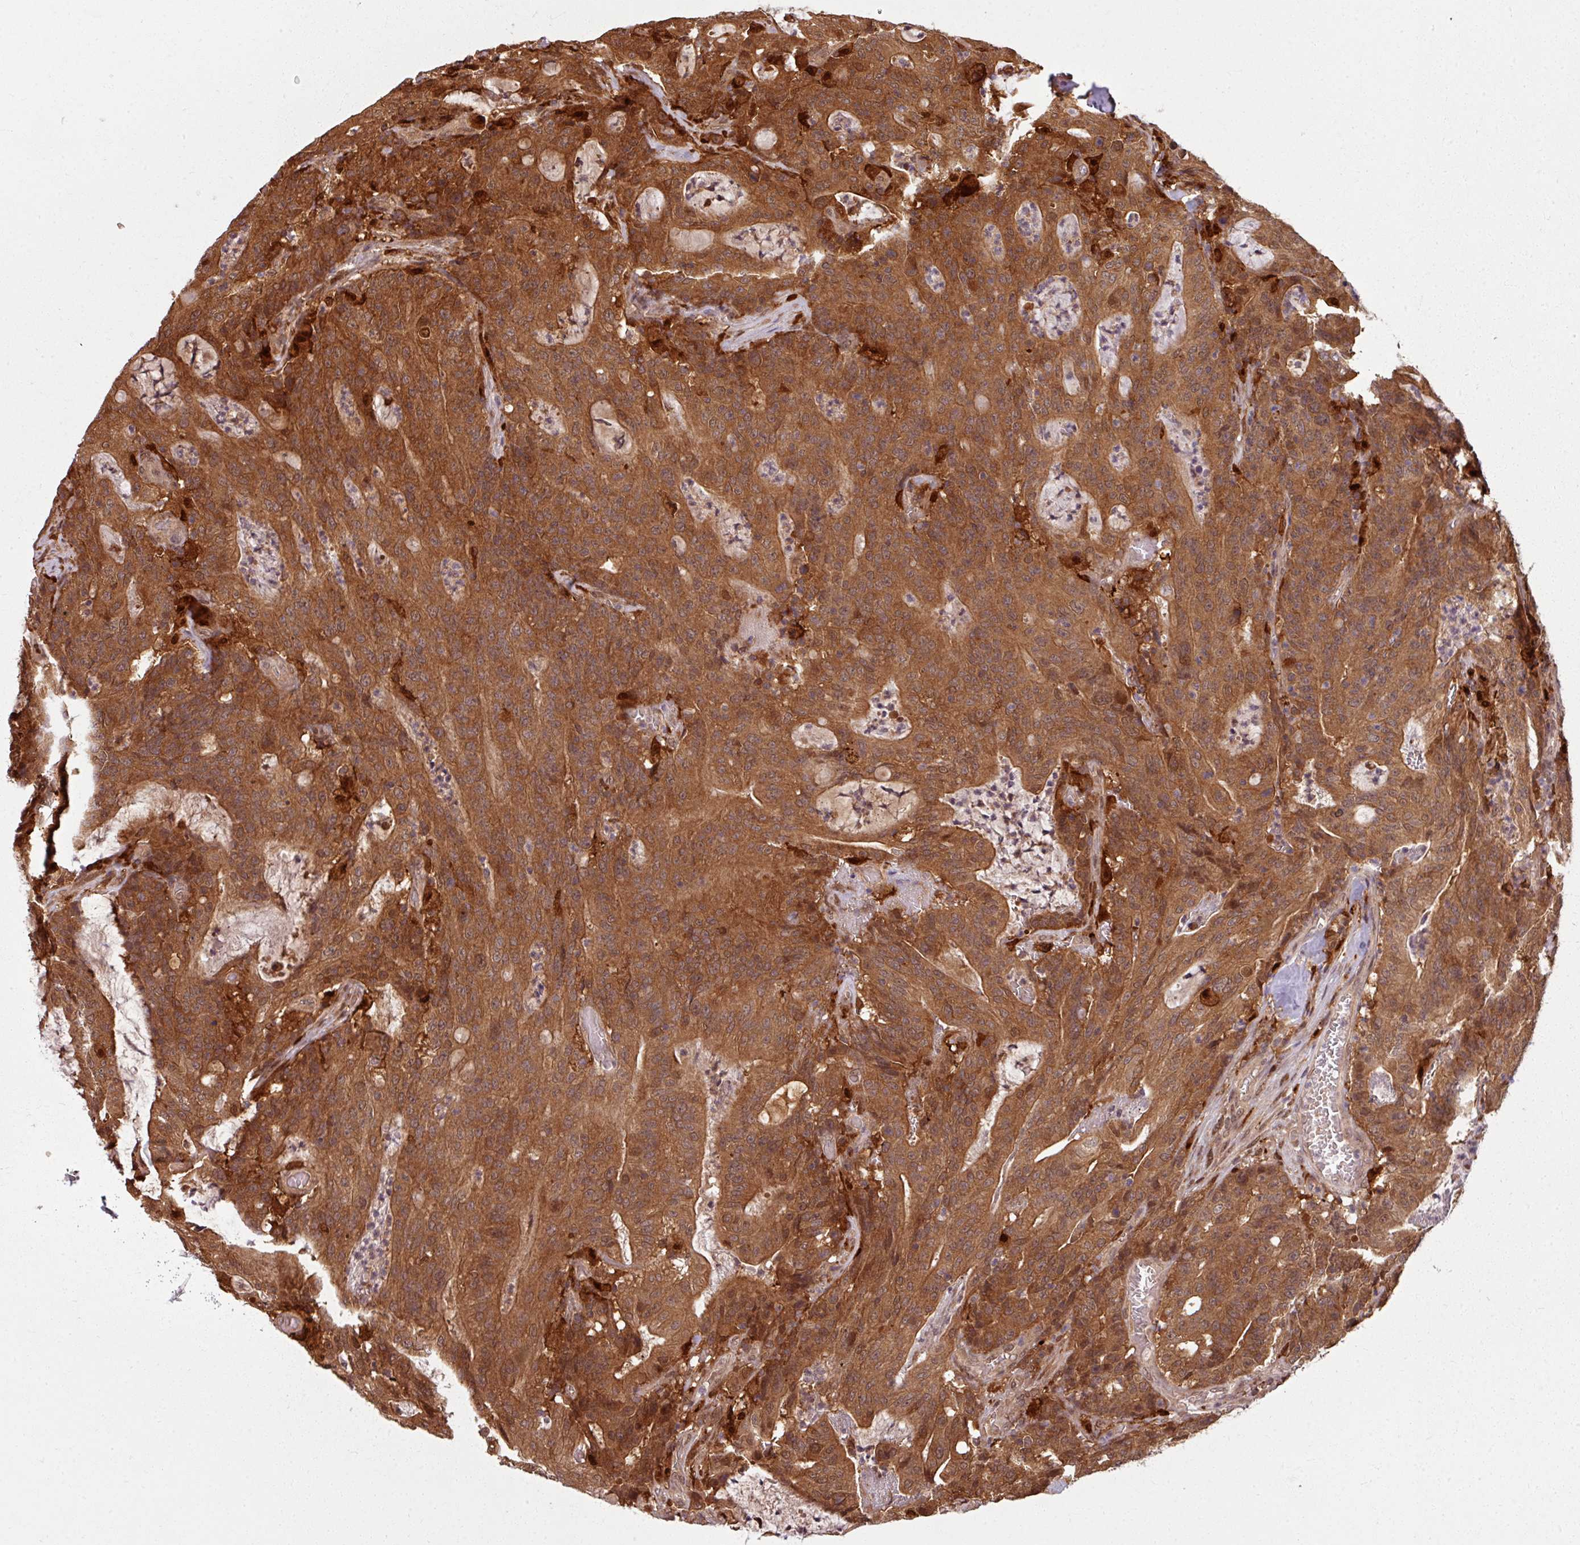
{"staining": {"intensity": "moderate", "quantity": ">75%", "location": "cytoplasmic/membranous,nuclear"}, "tissue": "colorectal cancer", "cell_type": "Tumor cells", "image_type": "cancer", "snomed": [{"axis": "morphology", "description": "Adenocarcinoma, NOS"}, {"axis": "topography", "description": "Colon"}], "caption": "The histopathology image demonstrates a brown stain indicating the presence of a protein in the cytoplasmic/membranous and nuclear of tumor cells in colorectal adenocarcinoma.", "gene": "KCTD11", "patient": {"sex": "male", "age": 83}}